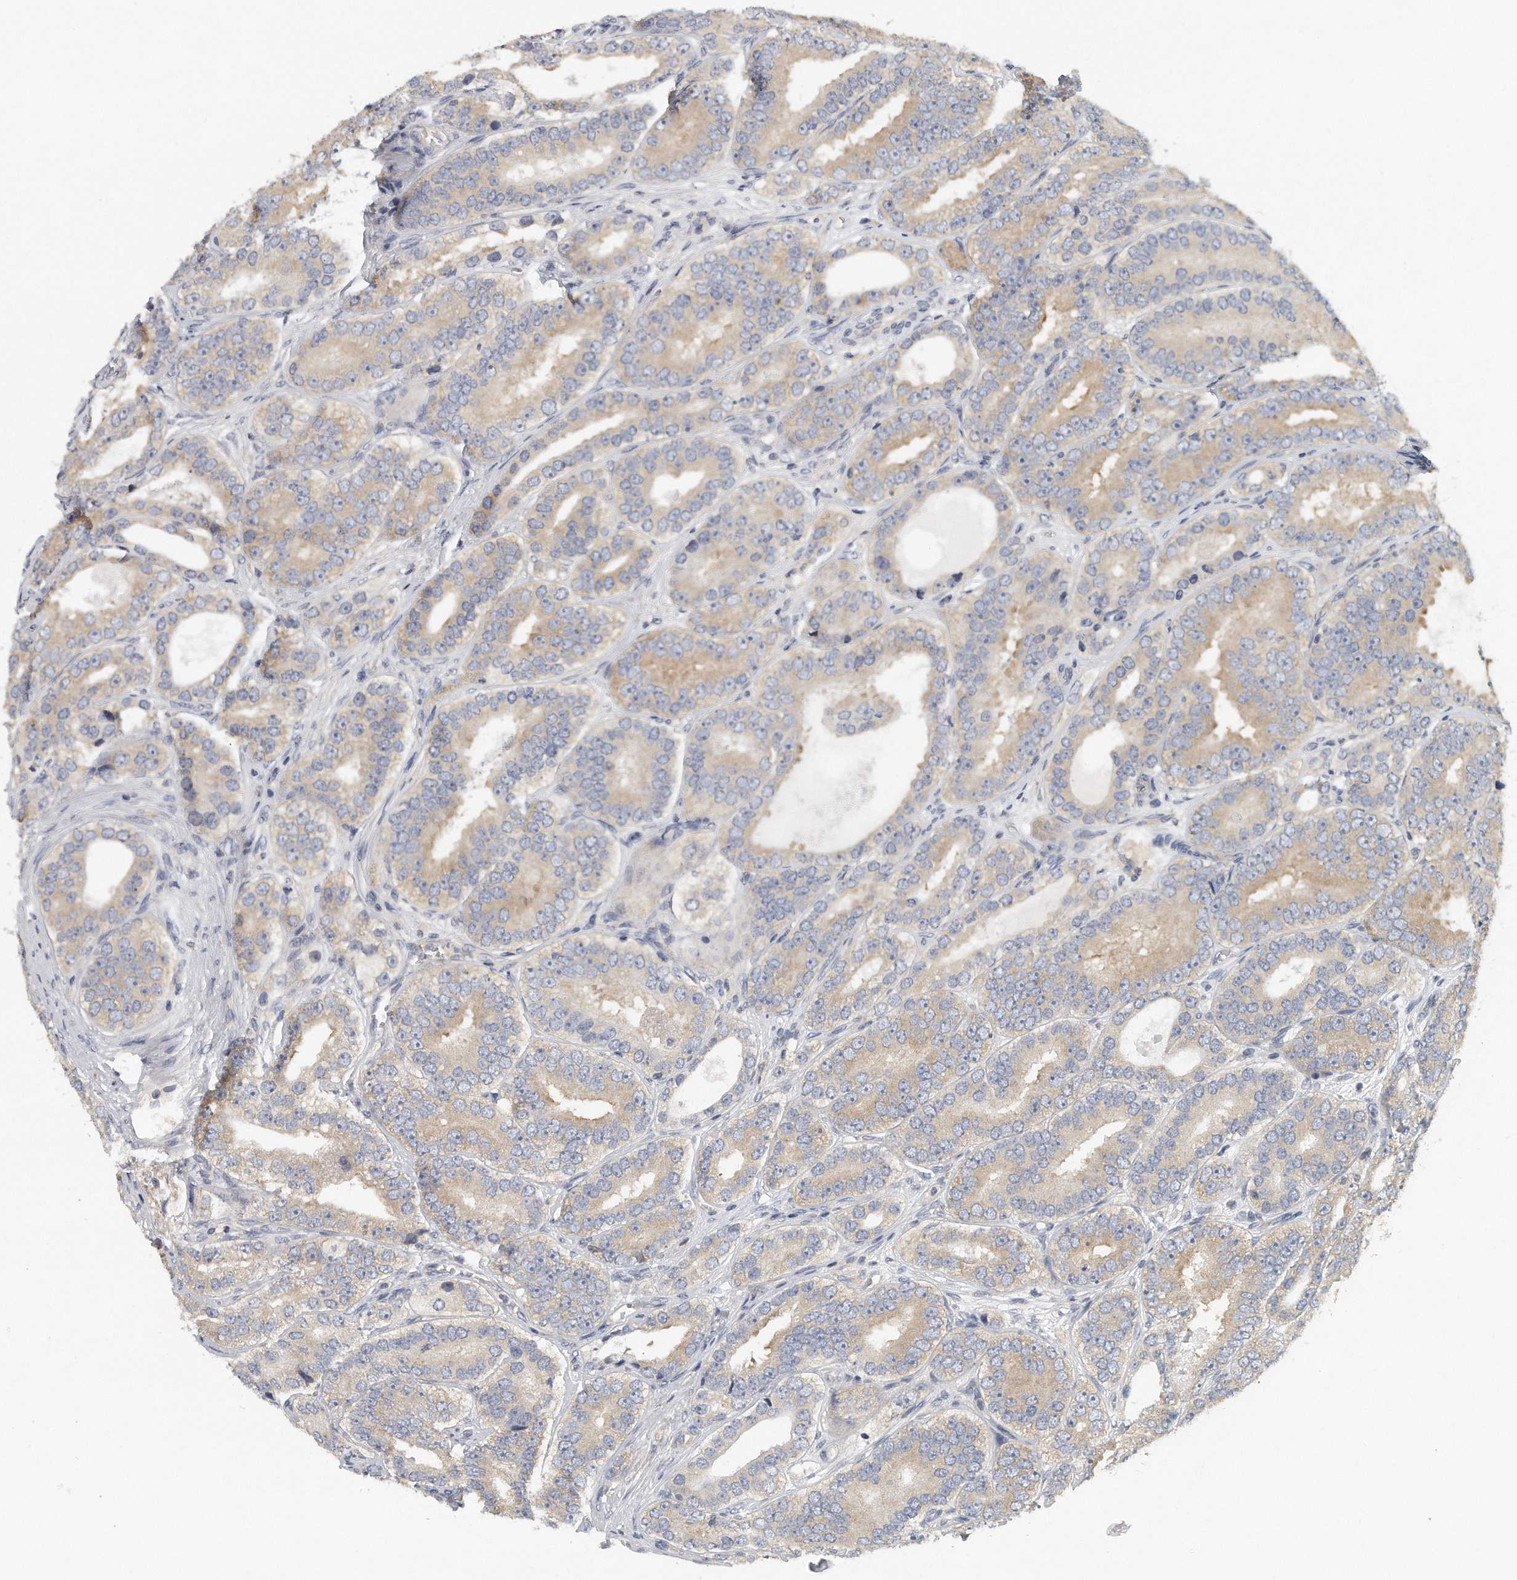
{"staining": {"intensity": "weak", "quantity": "25%-75%", "location": "cytoplasmic/membranous"}, "tissue": "prostate cancer", "cell_type": "Tumor cells", "image_type": "cancer", "snomed": [{"axis": "morphology", "description": "Adenocarcinoma, High grade"}, {"axis": "topography", "description": "Prostate"}], "caption": "This is a histology image of immunohistochemistry staining of prostate cancer (adenocarcinoma (high-grade)), which shows weak positivity in the cytoplasmic/membranous of tumor cells.", "gene": "EIF3I", "patient": {"sex": "male", "age": 56}}